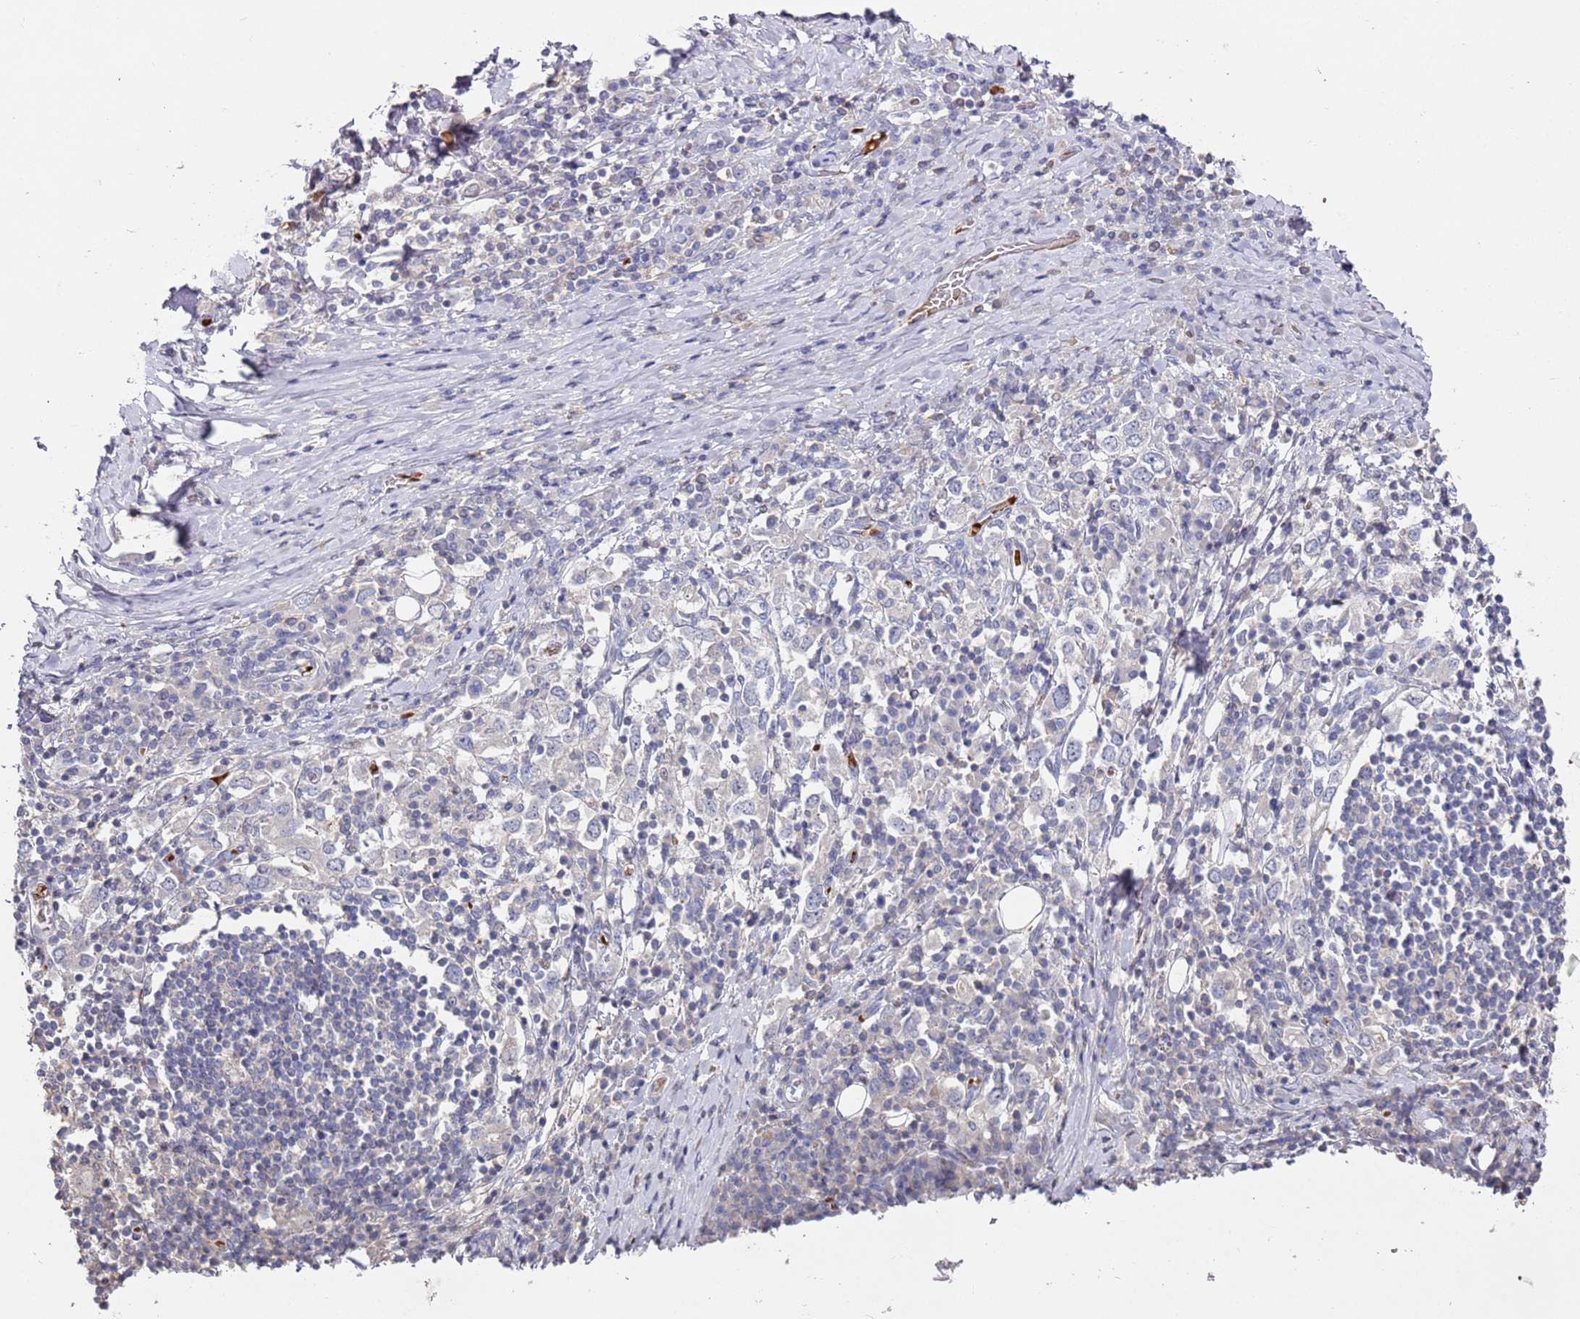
{"staining": {"intensity": "negative", "quantity": "none", "location": "none"}, "tissue": "stomach cancer", "cell_type": "Tumor cells", "image_type": "cancer", "snomed": [{"axis": "morphology", "description": "Adenocarcinoma, NOS"}, {"axis": "topography", "description": "Stomach, upper"}, {"axis": "topography", "description": "Stomach"}], "caption": "Immunohistochemical staining of human stomach cancer (adenocarcinoma) displays no significant positivity in tumor cells. The staining is performed using DAB brown chromogen with nuclei counter-stained in using hematoxylin.", "gene": "LACC1", "patient": {"sex": "male", "age": 62}}